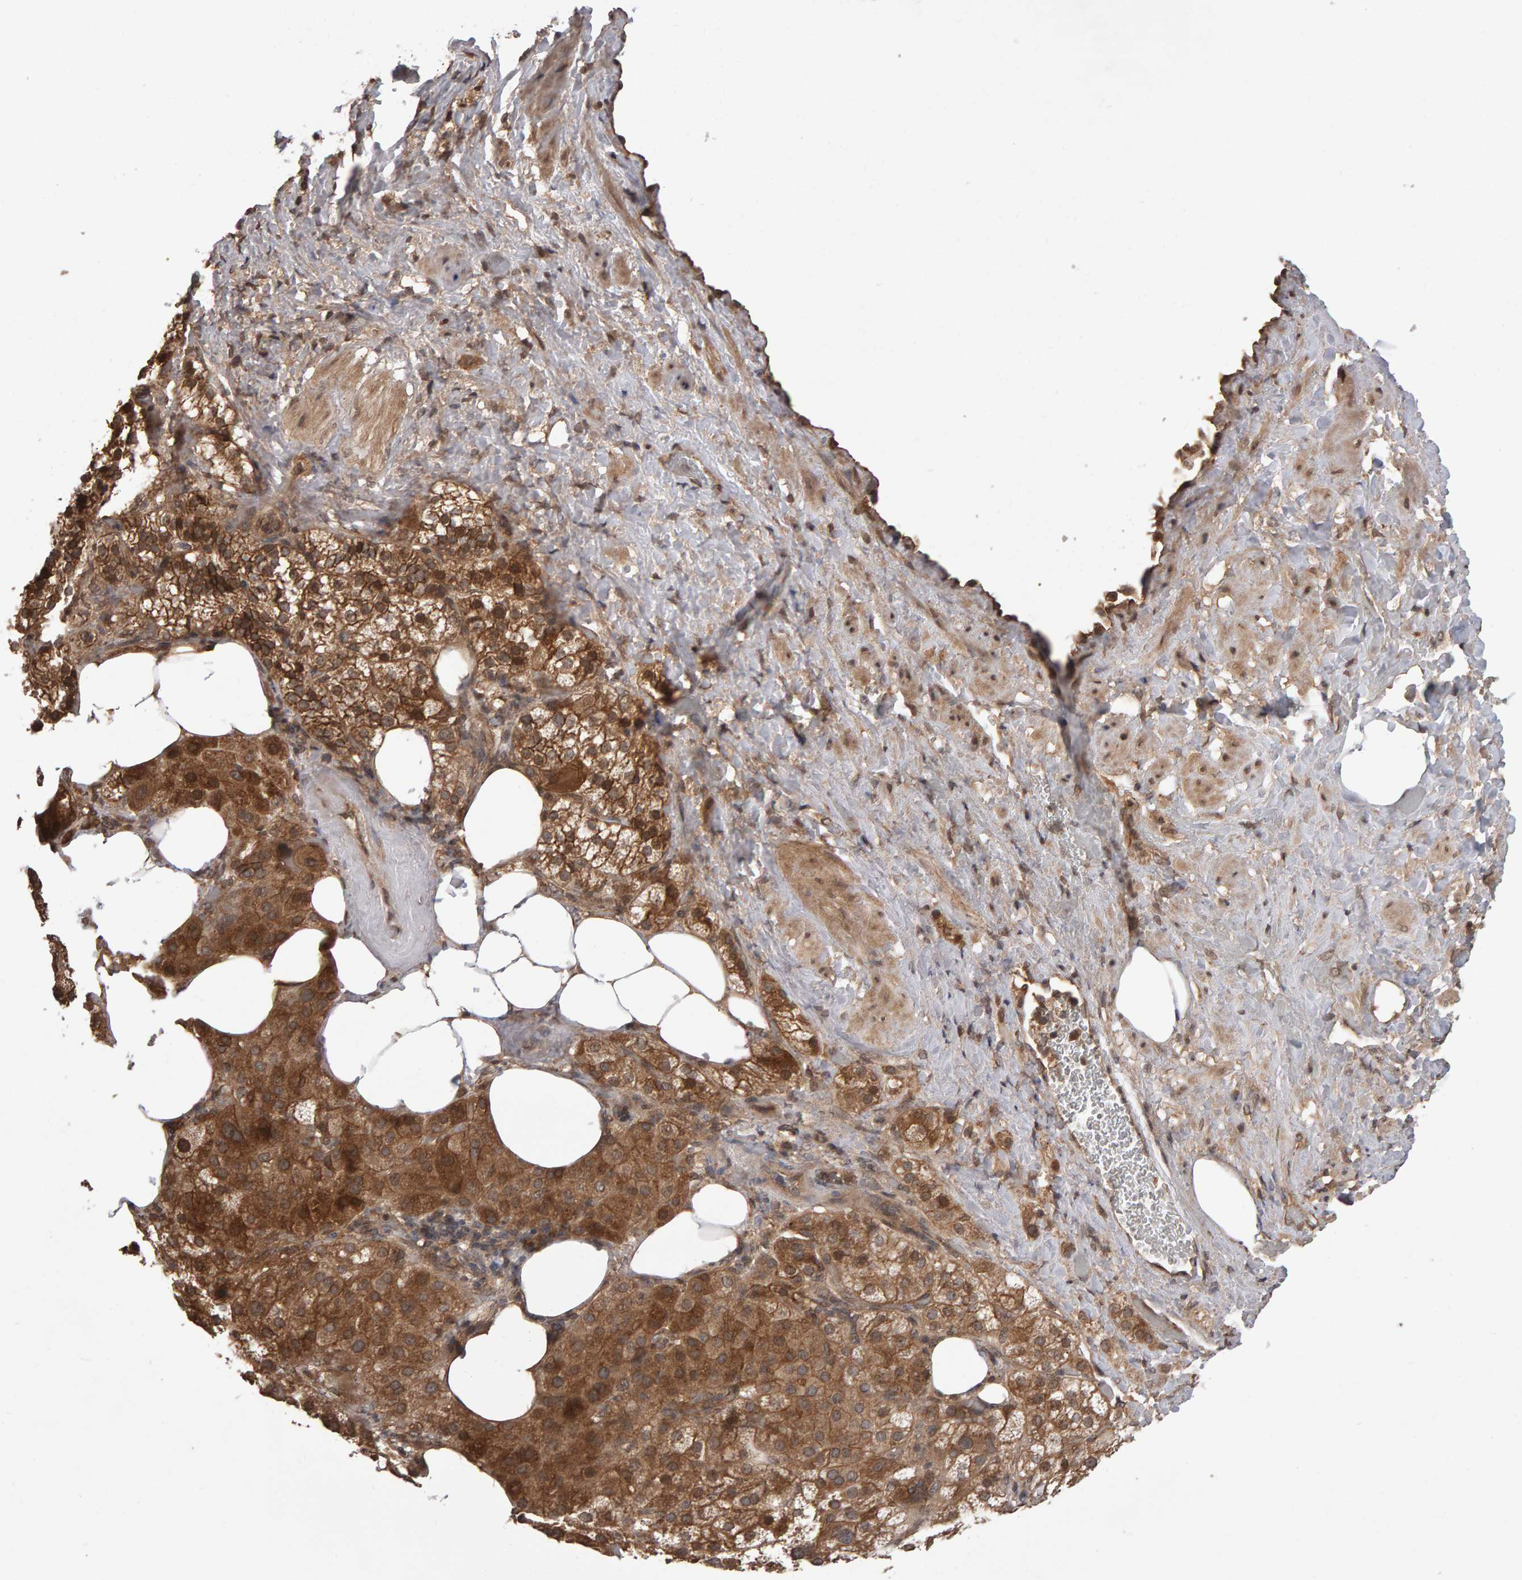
{"staining": {"intensity": "moderate", "quantity": ">75%", "location": "cytoplasmic/membranous"}, "tissue": "adrenal gland", "cell_type": "Glandular cells", "image_type": "normal", "snomed": [{"axis": "morphology", "description": "Normal tissue, NOS"}, {"axis": "topography", "description": "Adrenal gland"}], "caption": "DAB immunohistochemical staining of benign adrenal gland displays moderate cytoplasmic/membranous protein staining in approximately >75% of glandular cells.", "gene": "SCRIB", "patient": {"sex": "female", "age": 59}}